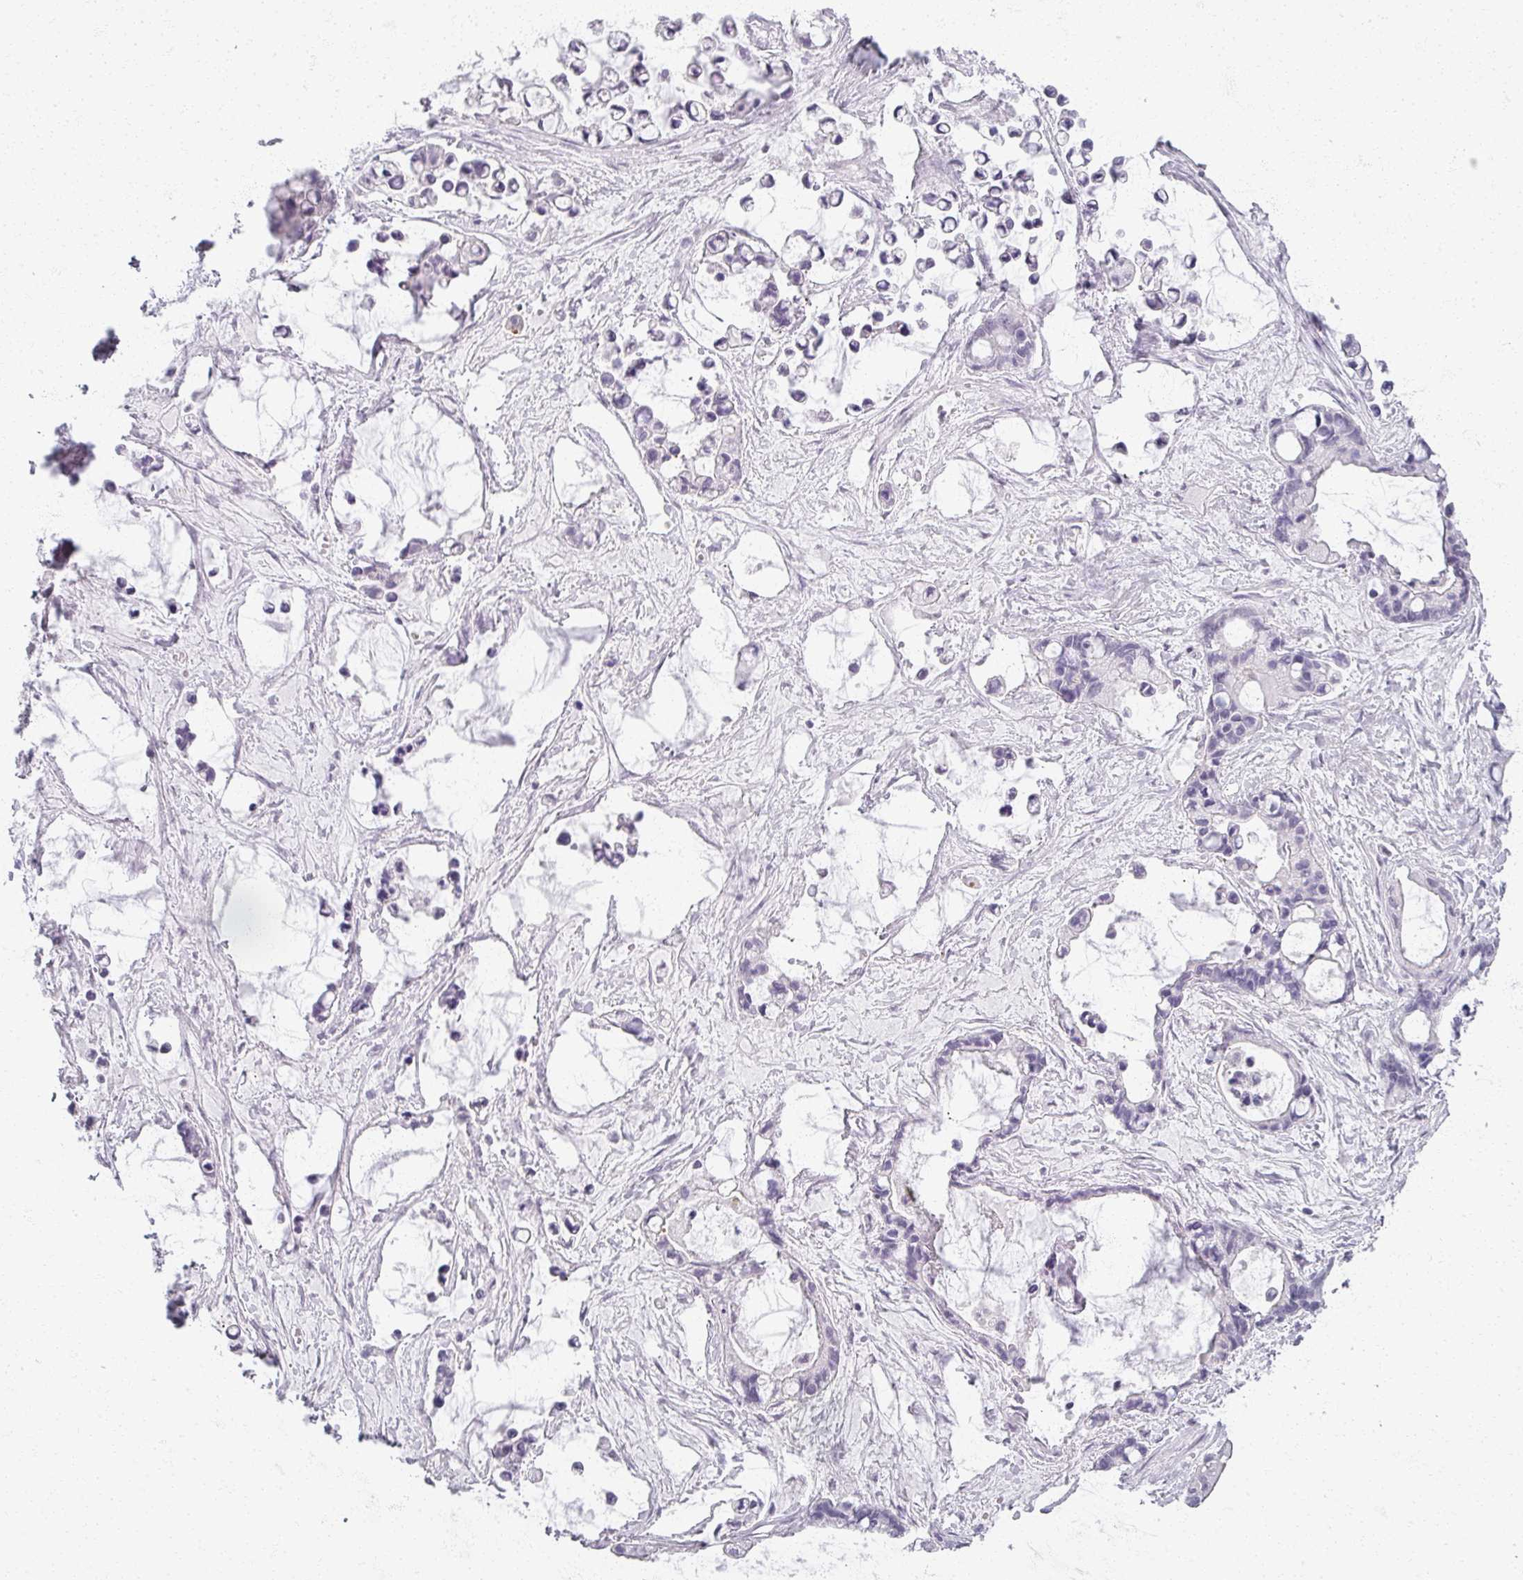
{"staining": {"intensity": "negative", "quantity": "none", "location": "none"}, "tissue": "ovarian cancer", "cell_type": "Tumor cells", "image_type": "cancer", "snomed": [{"axis": "morphology", "description": "Cystadenocarcinoma, mucinous, NOS"}, {"axis": "topography", "description": "Ovary"}], "caption": "Image shows no significant protein staining in tumor cells of ovarian mucinous cystadenocarcinoma.", "gene": "RFPL2", "patient": {"sex": "female", "age": 63}}